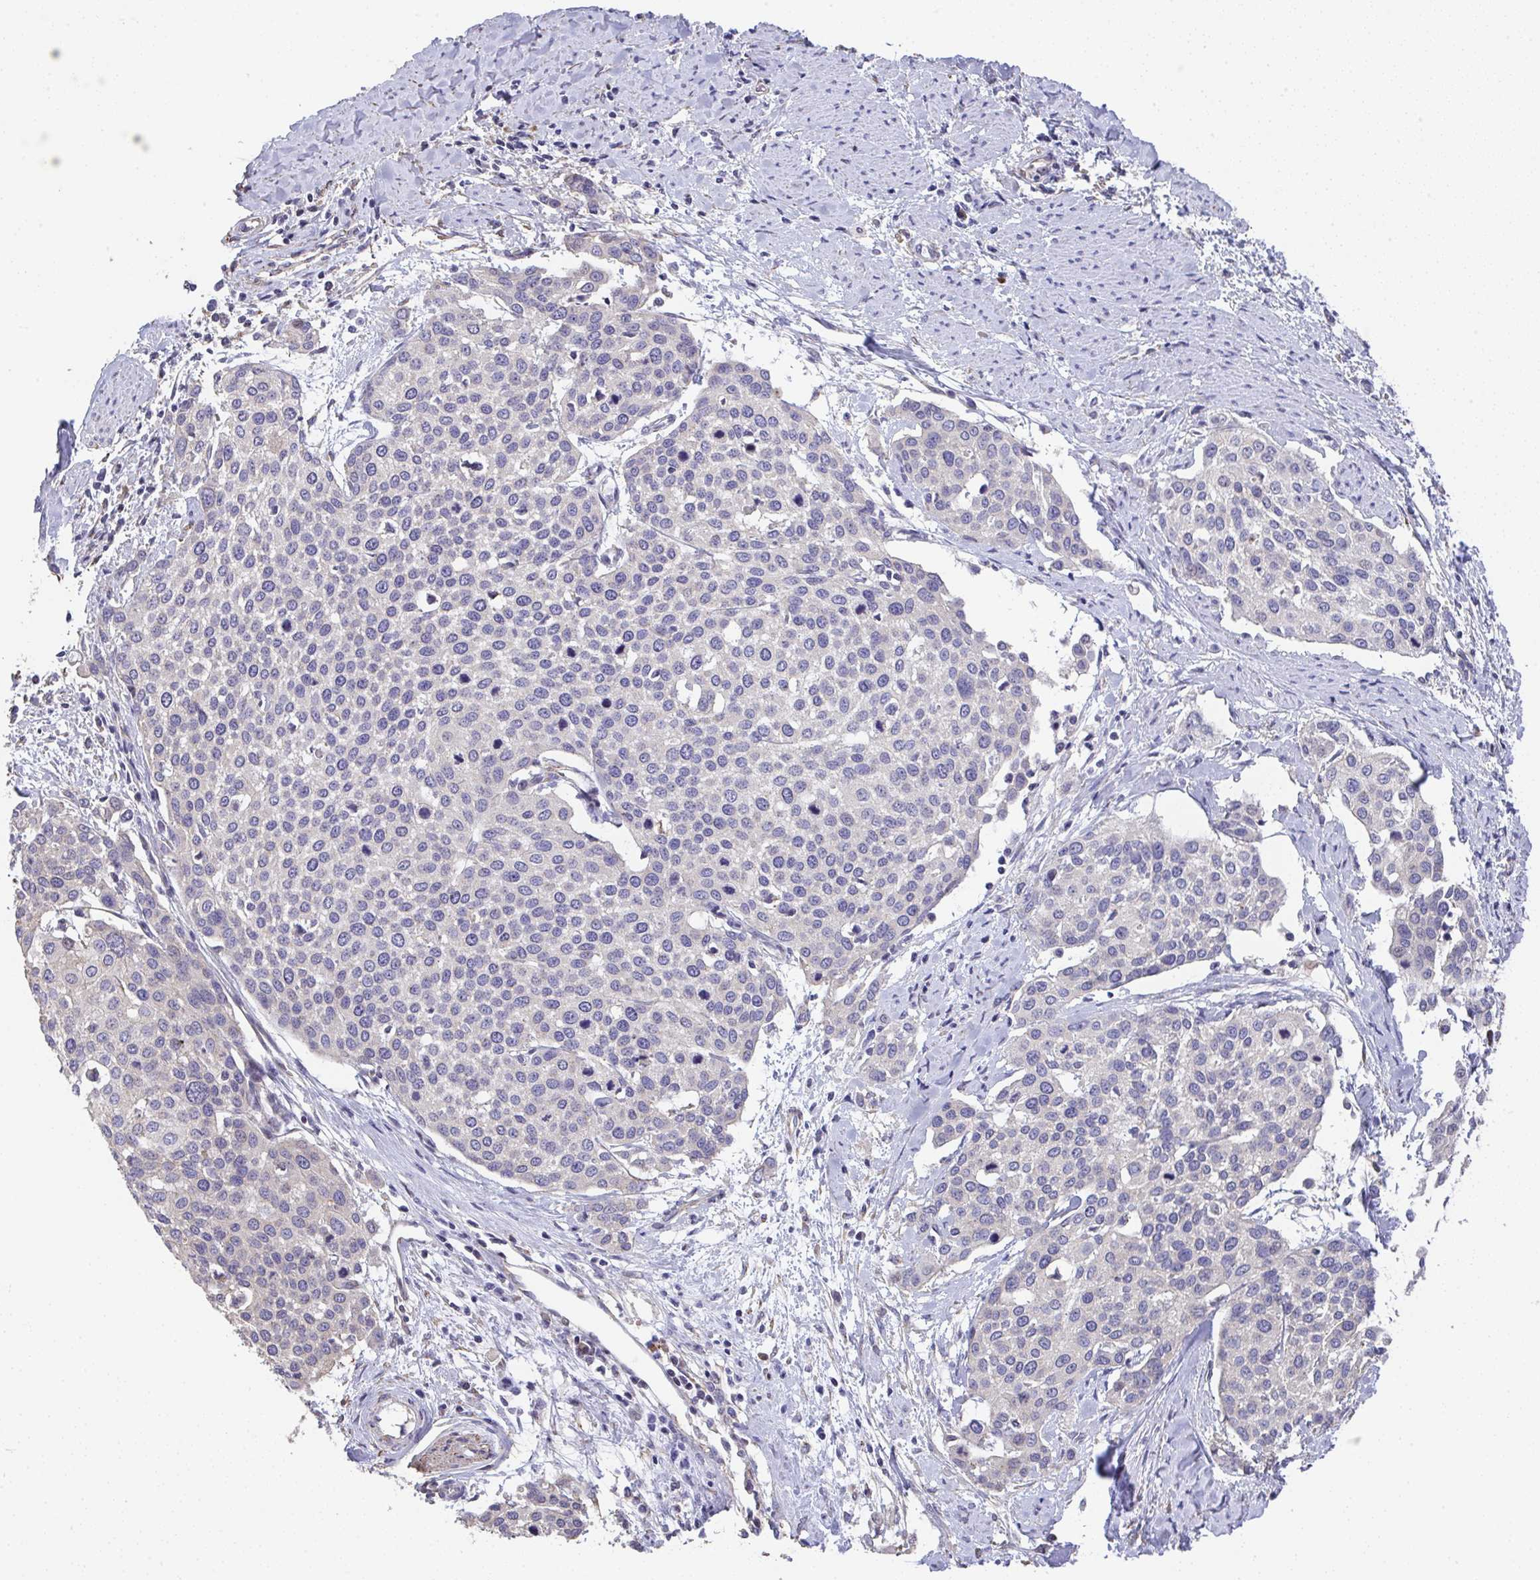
{"staining": {"intensity": "negative", "quantity": "none", "location": "none"}, "tissue": "cervical cancer", "cell_type": "Tumor cells", "image_type": "cancer", "snomed": [{"axis": "morphology", "description": "Squamous cell carcinoma, NOS"}, {"axis": "topography", "description": "Cervix"}], "caption": "An immunohistochemistry (IHC) image of squamous cell carcinoma (cervical) is shown. There is no staining in tumor cells of squamous cell carcinoma (cervical).", "gene": "RUNDC3B", "patient": {"sex": "female", "age": 44}}